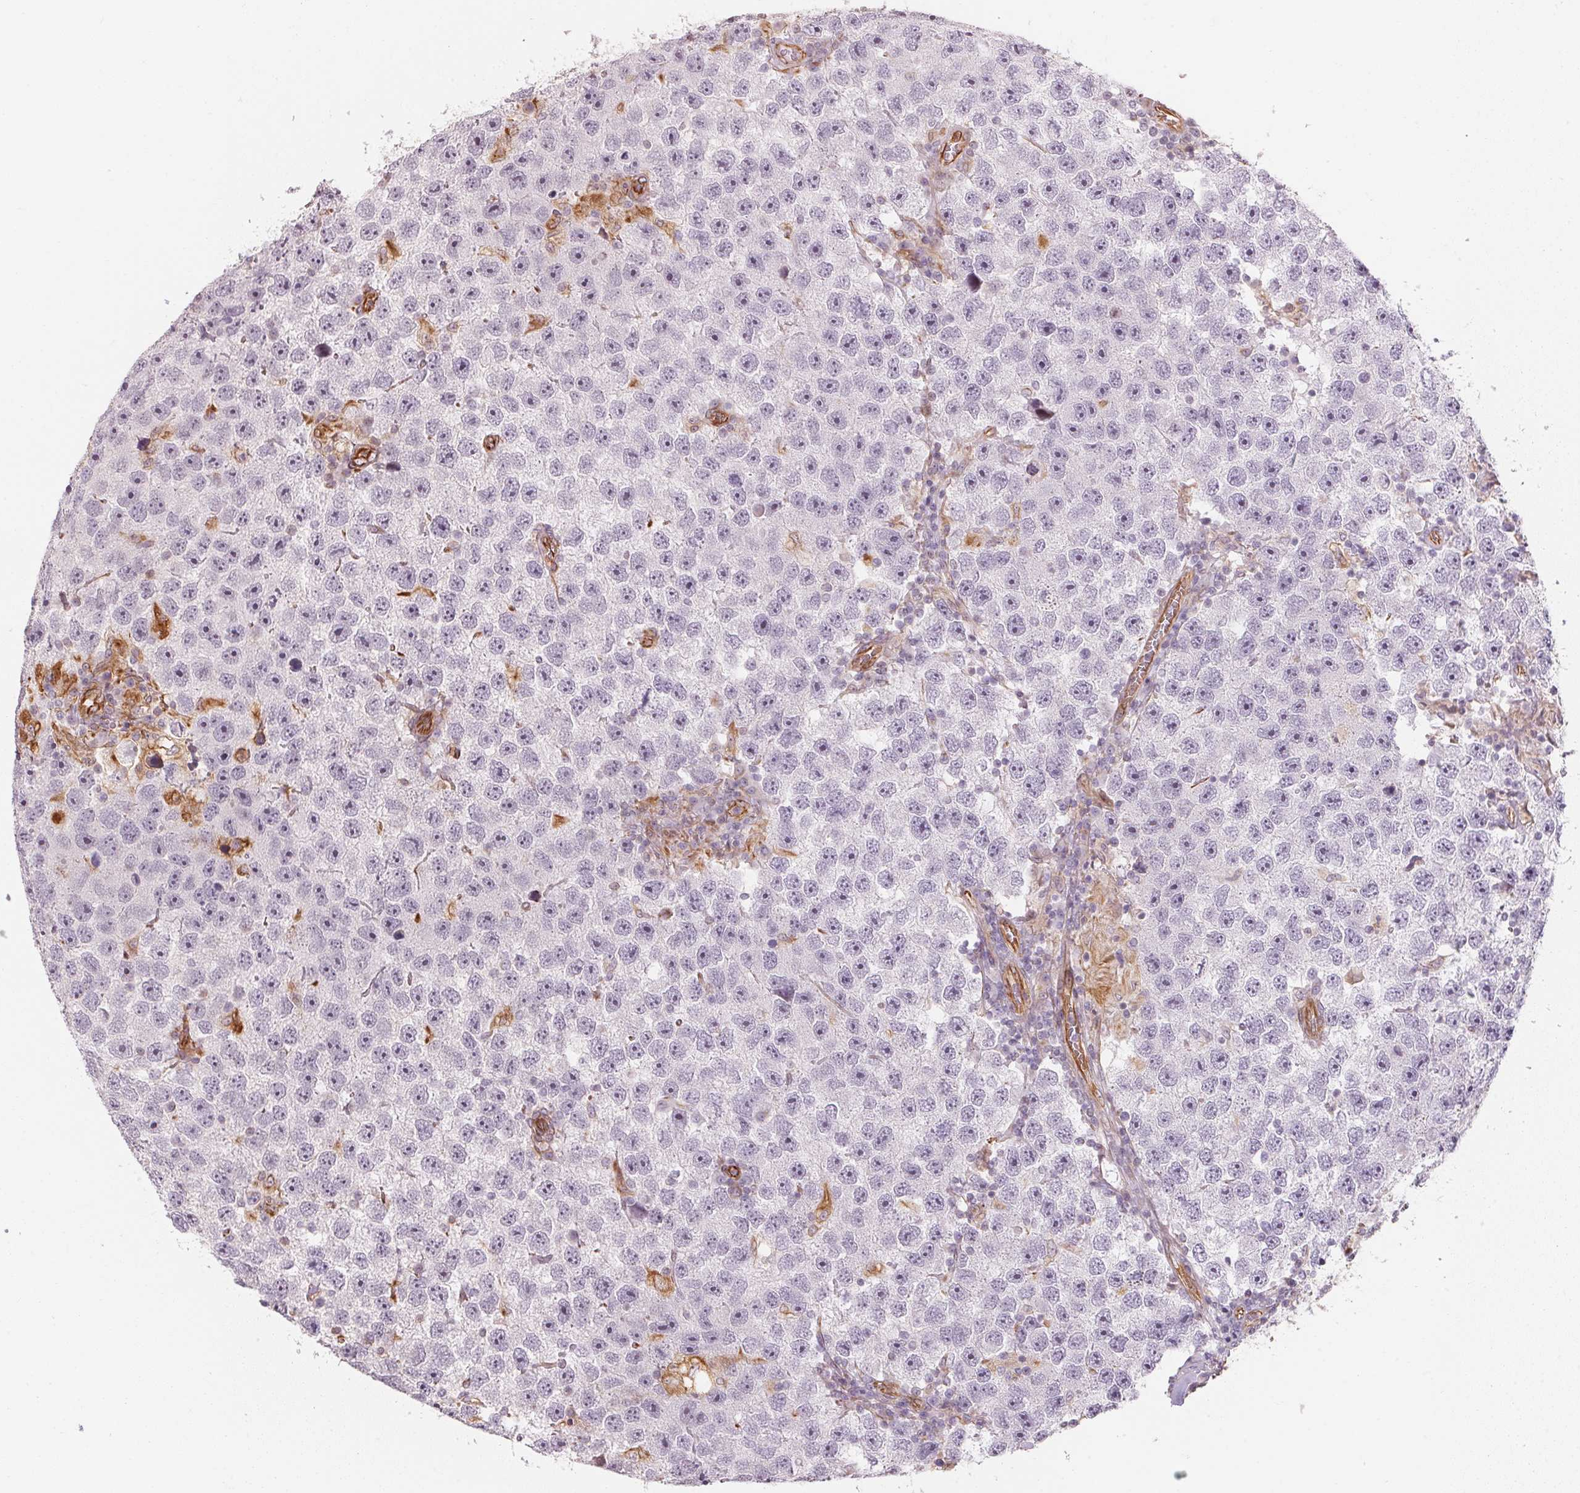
{"staining": {"intensity": "negative", "quantity": "none", "location": "none"}, "tissue": "testis cancer", "cell_type": "Tumor cells", "image_type": "cancer", "snomed": [{"axis": "morphology", "description": "Seminoma, NOS"}, {"axis": "topography", "description": "Testis"}], "caption": "This histopathology image is of testis cancer stained with immunohistochemistry to label a protein in brown with the nuclei are counter-stained blue. There is no positivity in tumor cells.", "gene": "FOXR2", "patient": {"sex": "male", "age": 26}}